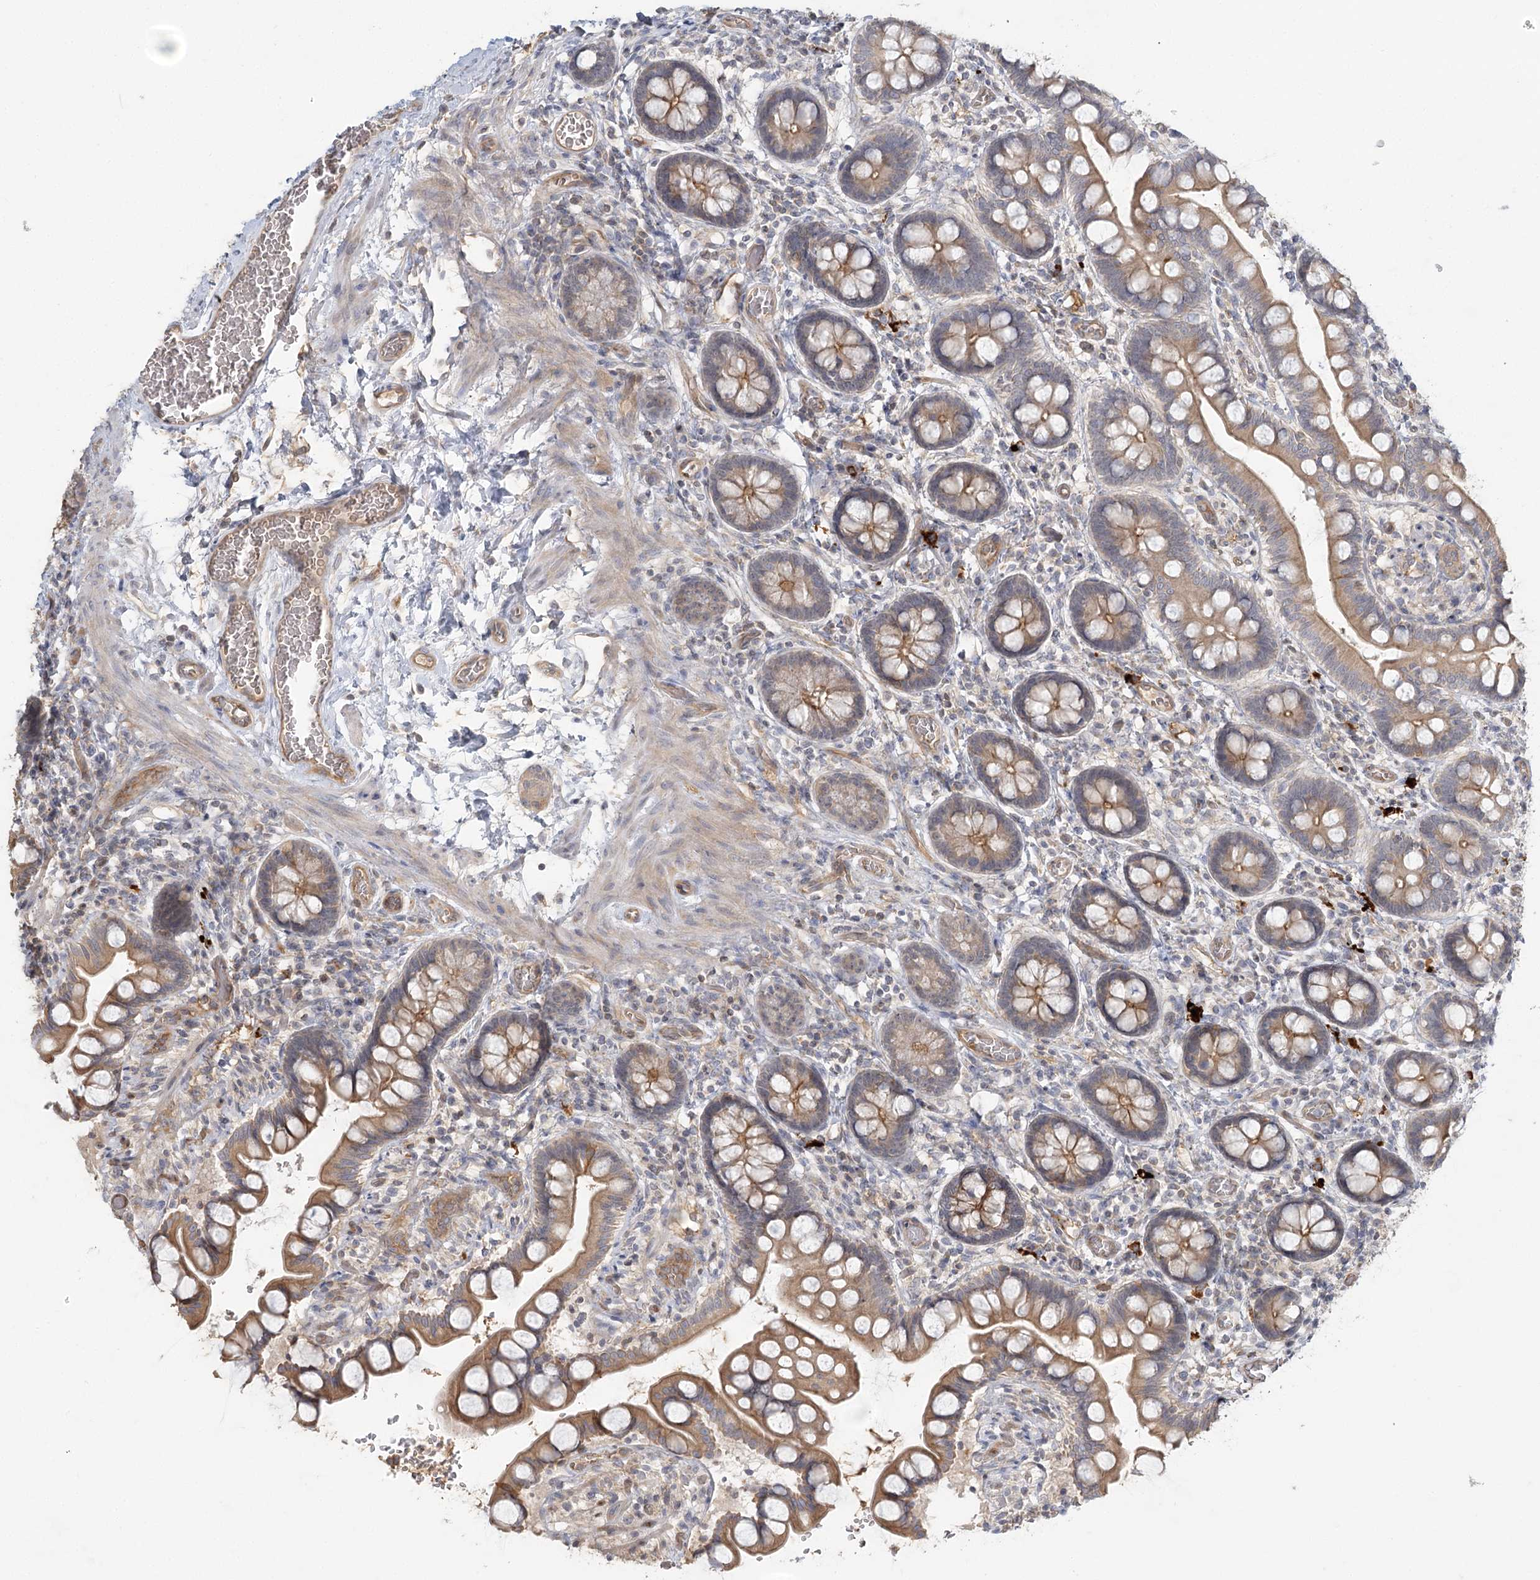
{"staining": {"intensity": "moderate", "quantity": ">75%", "location": "cytoplasmic/membranous"}, "tissue": "small intestine", "cell_type": "Glandular cells", "image_type": "normal", "snomed": [{"axis": "morphology", "description": "Normal tissue, NOS"}, {"axis": "topography", "description": "Small intestine"}], "caption": "Protein staining of benign small intestine exhibits moderate cytoplasmic/membranous staining in approximately >75% of glandular cells.", "gene": "GUCY2C", "patient": {"sex": "male", "age": 52}}